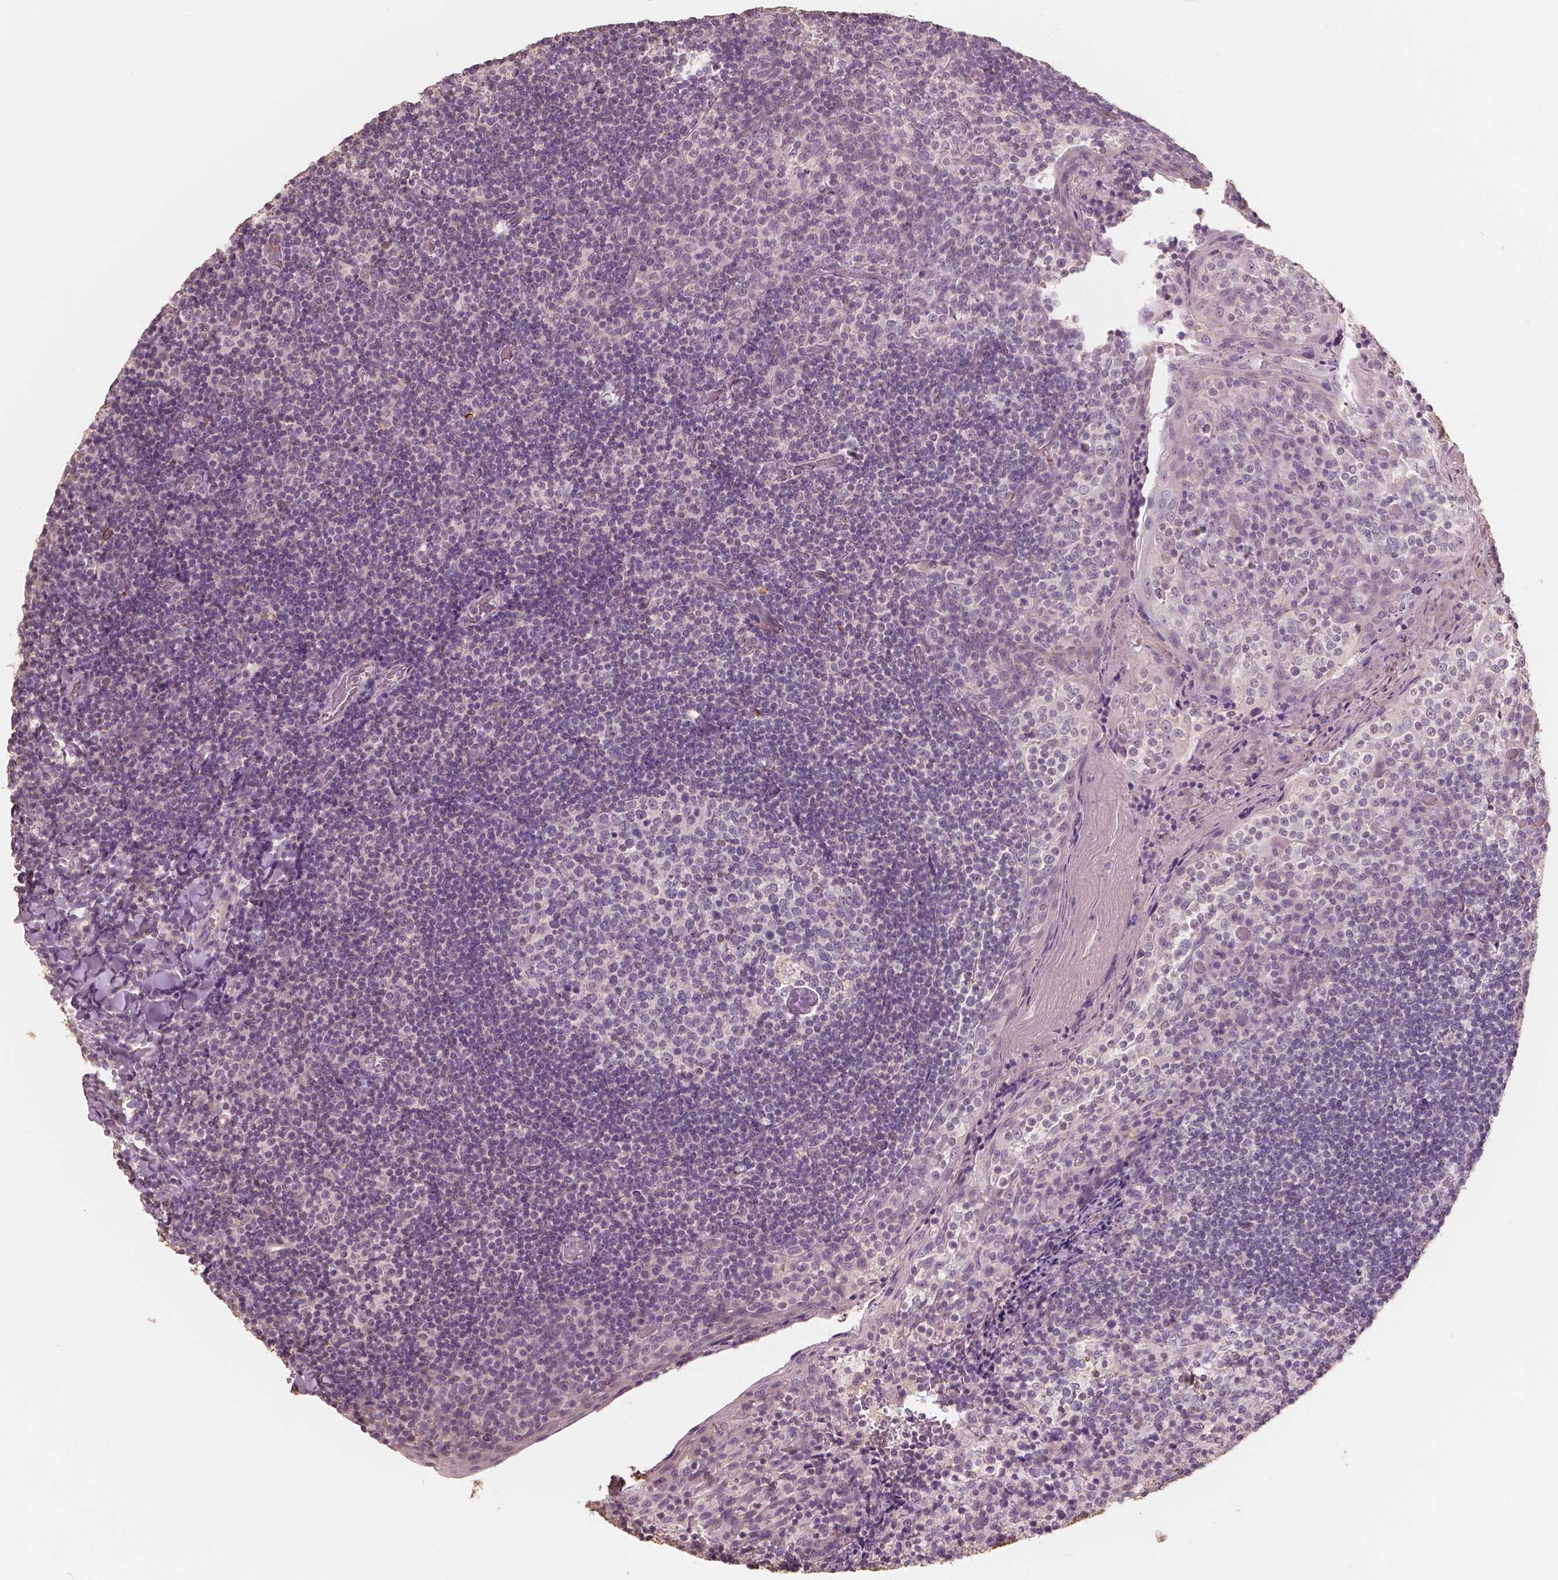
{"staining": {"intensity": "negative", "quantity": "none", "location": "none"}, "tissue": "tonsil", "cell_type": "Germinal center cells", "image_type": "normal", "snomed": [{"axis": "morphology", "description": "Normal tissue, NOS"}, {"axis": "topography", "description": "Tonsil"}], "caption": "Human tonsil stained for a protein using IHC demonstrates no positivity in germinal center cells.", "gene": "SAT2", "patient": {"sex": "female", "age": 10}}